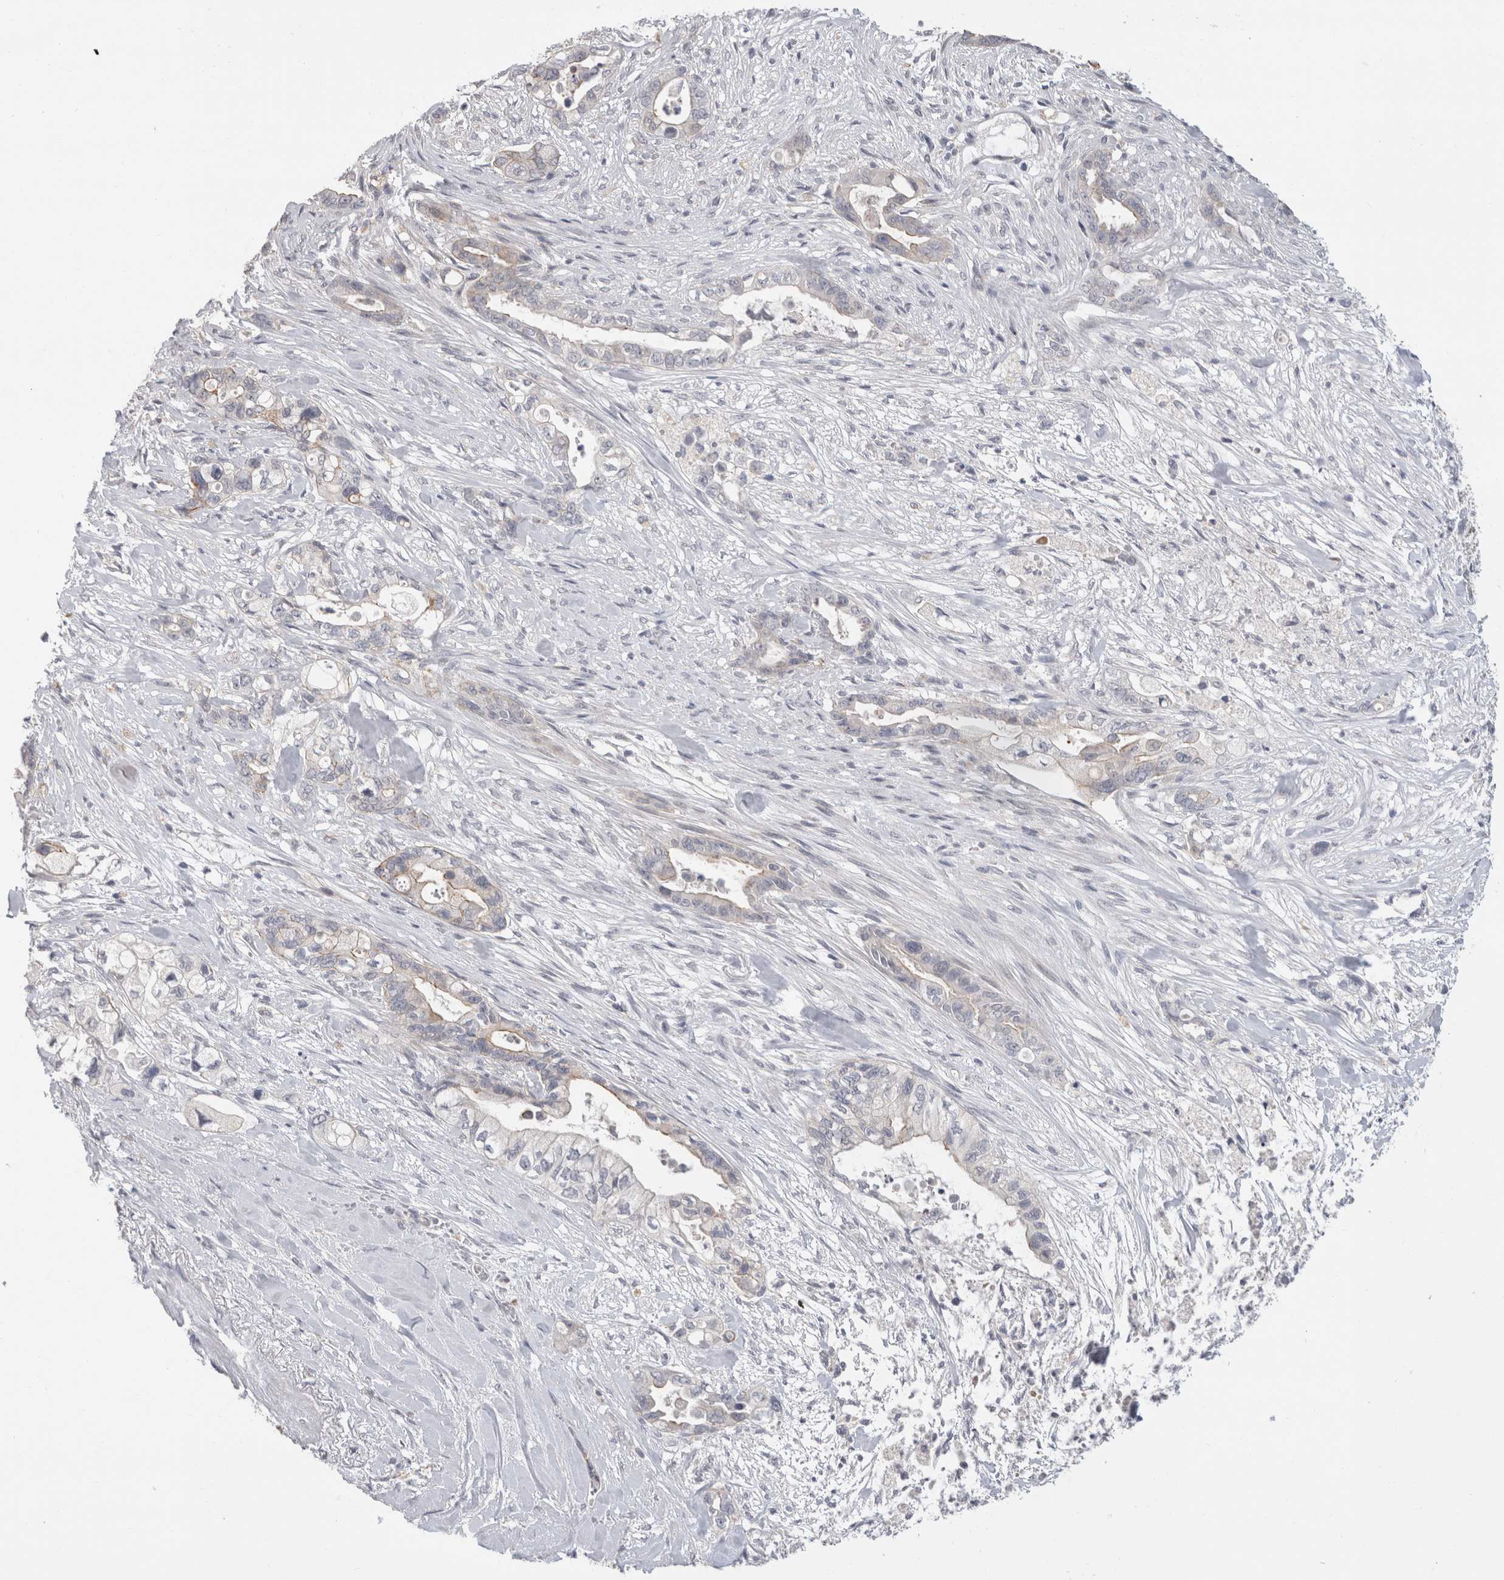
{"staining": {"intensity": "weak", "quantity": "<25%", "location": "cytoplasmic/membranous"}, "tissue": "pancreatic cancer", "cell_type": "Tumor cells", "image_type": "cancer", "snomed": [{"axis": "morphology", "description": "Adenocarcinoma, NOS"}, {"axis": "topography", "description": "Pancreas"}], "caption": "Human pancreatic cancer (adenocarcinoma) stained for a protein using immunohistochemistry displays no expression in tumor cells.", "gene": "AFP", "patient": {"sex": "male", "age": 70}}